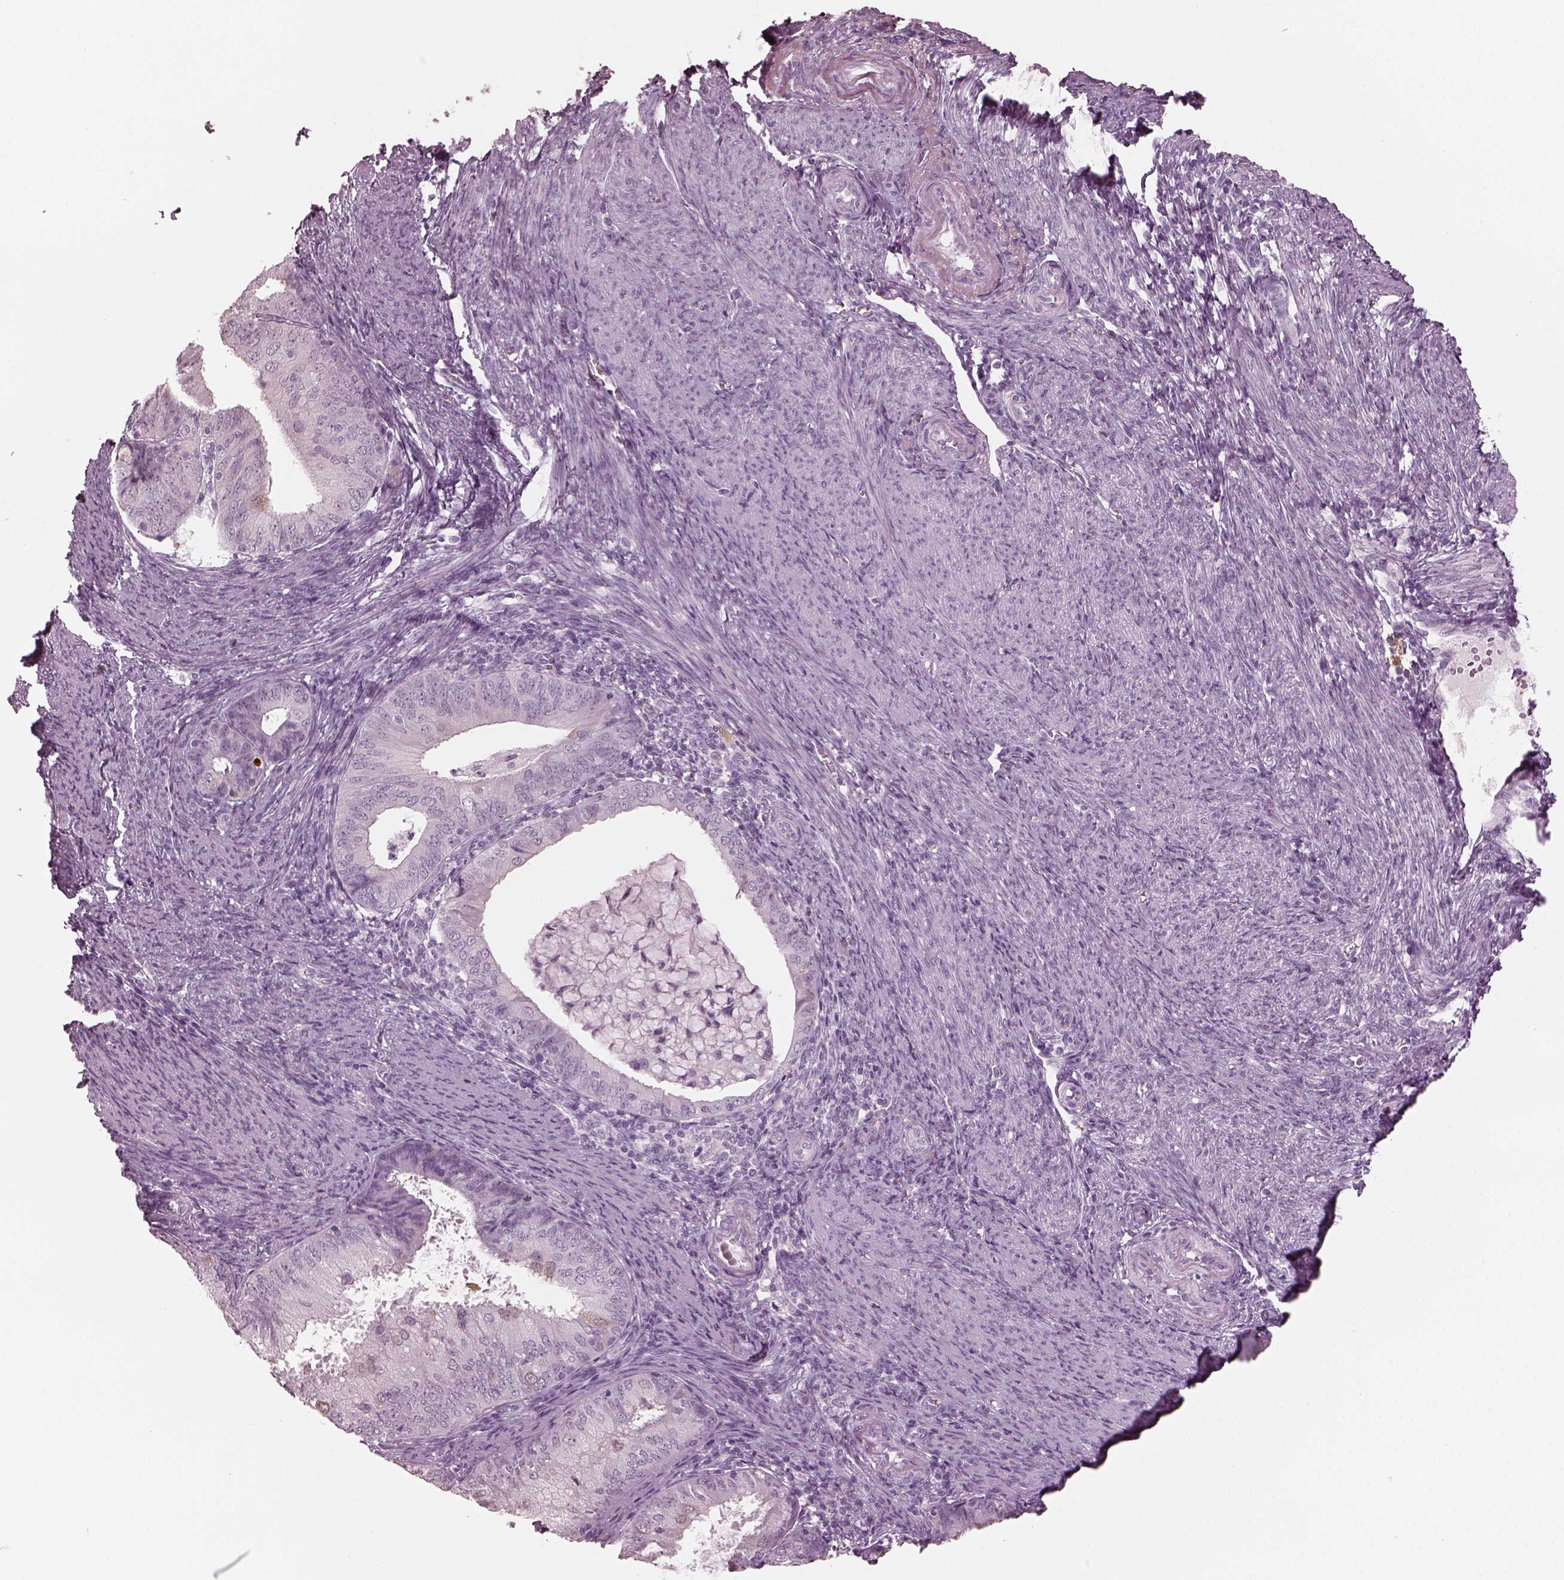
{"staining": {"intensity": "negative", "quantity": "none", "location": "none"}, "tissue": "endometrial cancer", "cell_type": "Tumor cells", "image_type": "cancer", "snomed": [{"axis": "morphology", "description": "Adenocarcinoma, NOS"}, {"axis": "topography", "description": "Endometrium"}], "caption": "This photomicrograph is of endometrial cancer (adenocarcinoma) stained with immunohistochemistry (IHC) to label a protein in brown with the nuclei are counter-stained blue. There is no staining in tumor cells.", "gene": "C2orf81", "patient": {"sex": "female", "age": 57}}